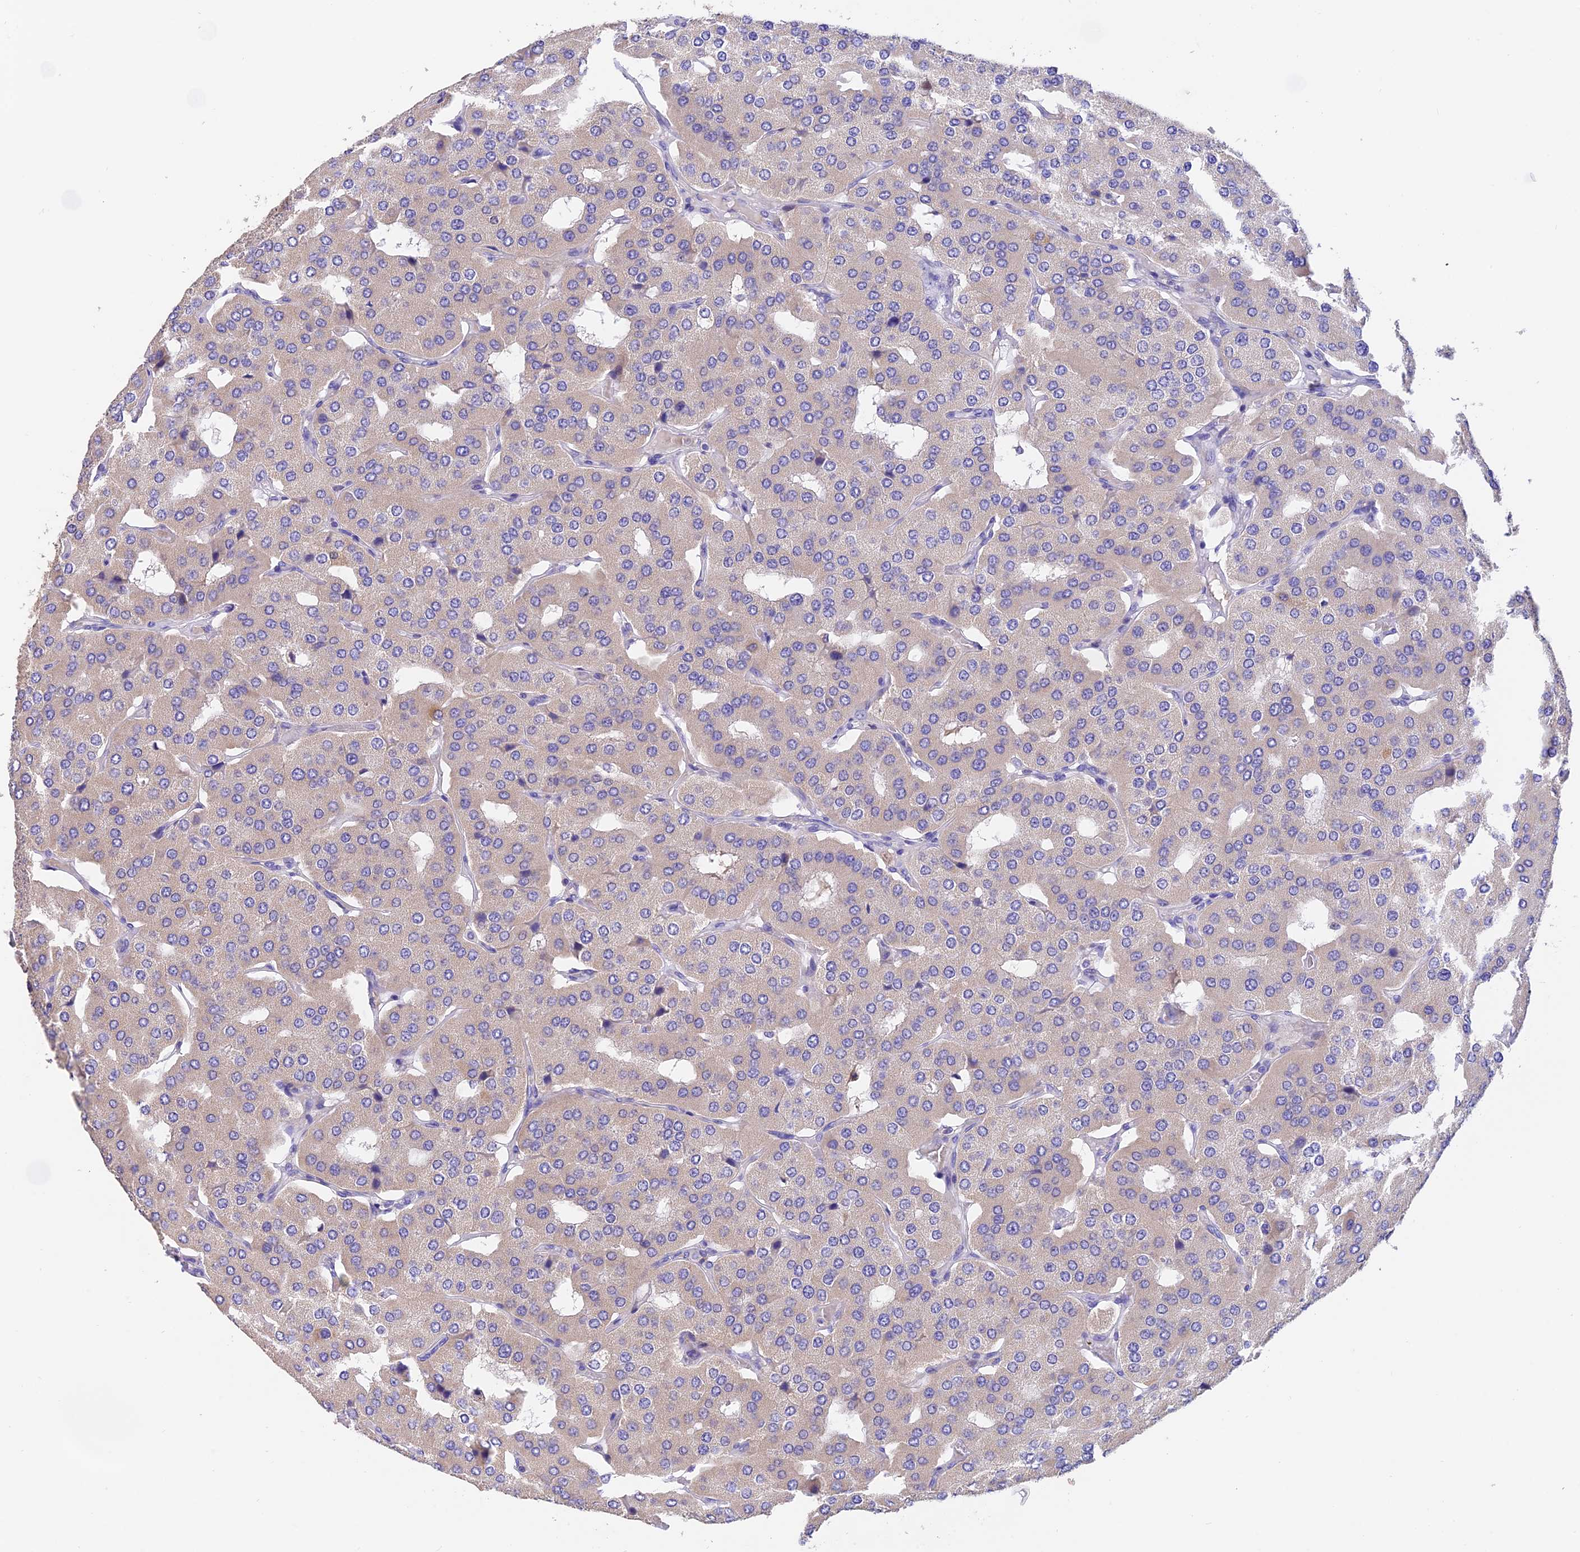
{"staining": {"intensity": "negative", "quantity": "none", "location": "none"}, "tissue": "parathyroid gland", "cell_type": "Glandular cells", "image_type": "normal", "snomed": [{"axis": "morphology", "description": "Normal tissue, NOS"}, {"axis": "morphology", "description": "Adenoma, NOS"}, {"axis": "topography", "description": "Parathyroid gland"}], "caption": "Protein analysis of benign parathyroid gland shows no significant expression in glandular cells. (Stains: DAB immunohistochemistry (IHC) with hematoxylin counter stain, Microscopy: brightfield microscopy at high magnification).", "gene": "LPXN", "patient": {"sex": "female", "age": 86}}